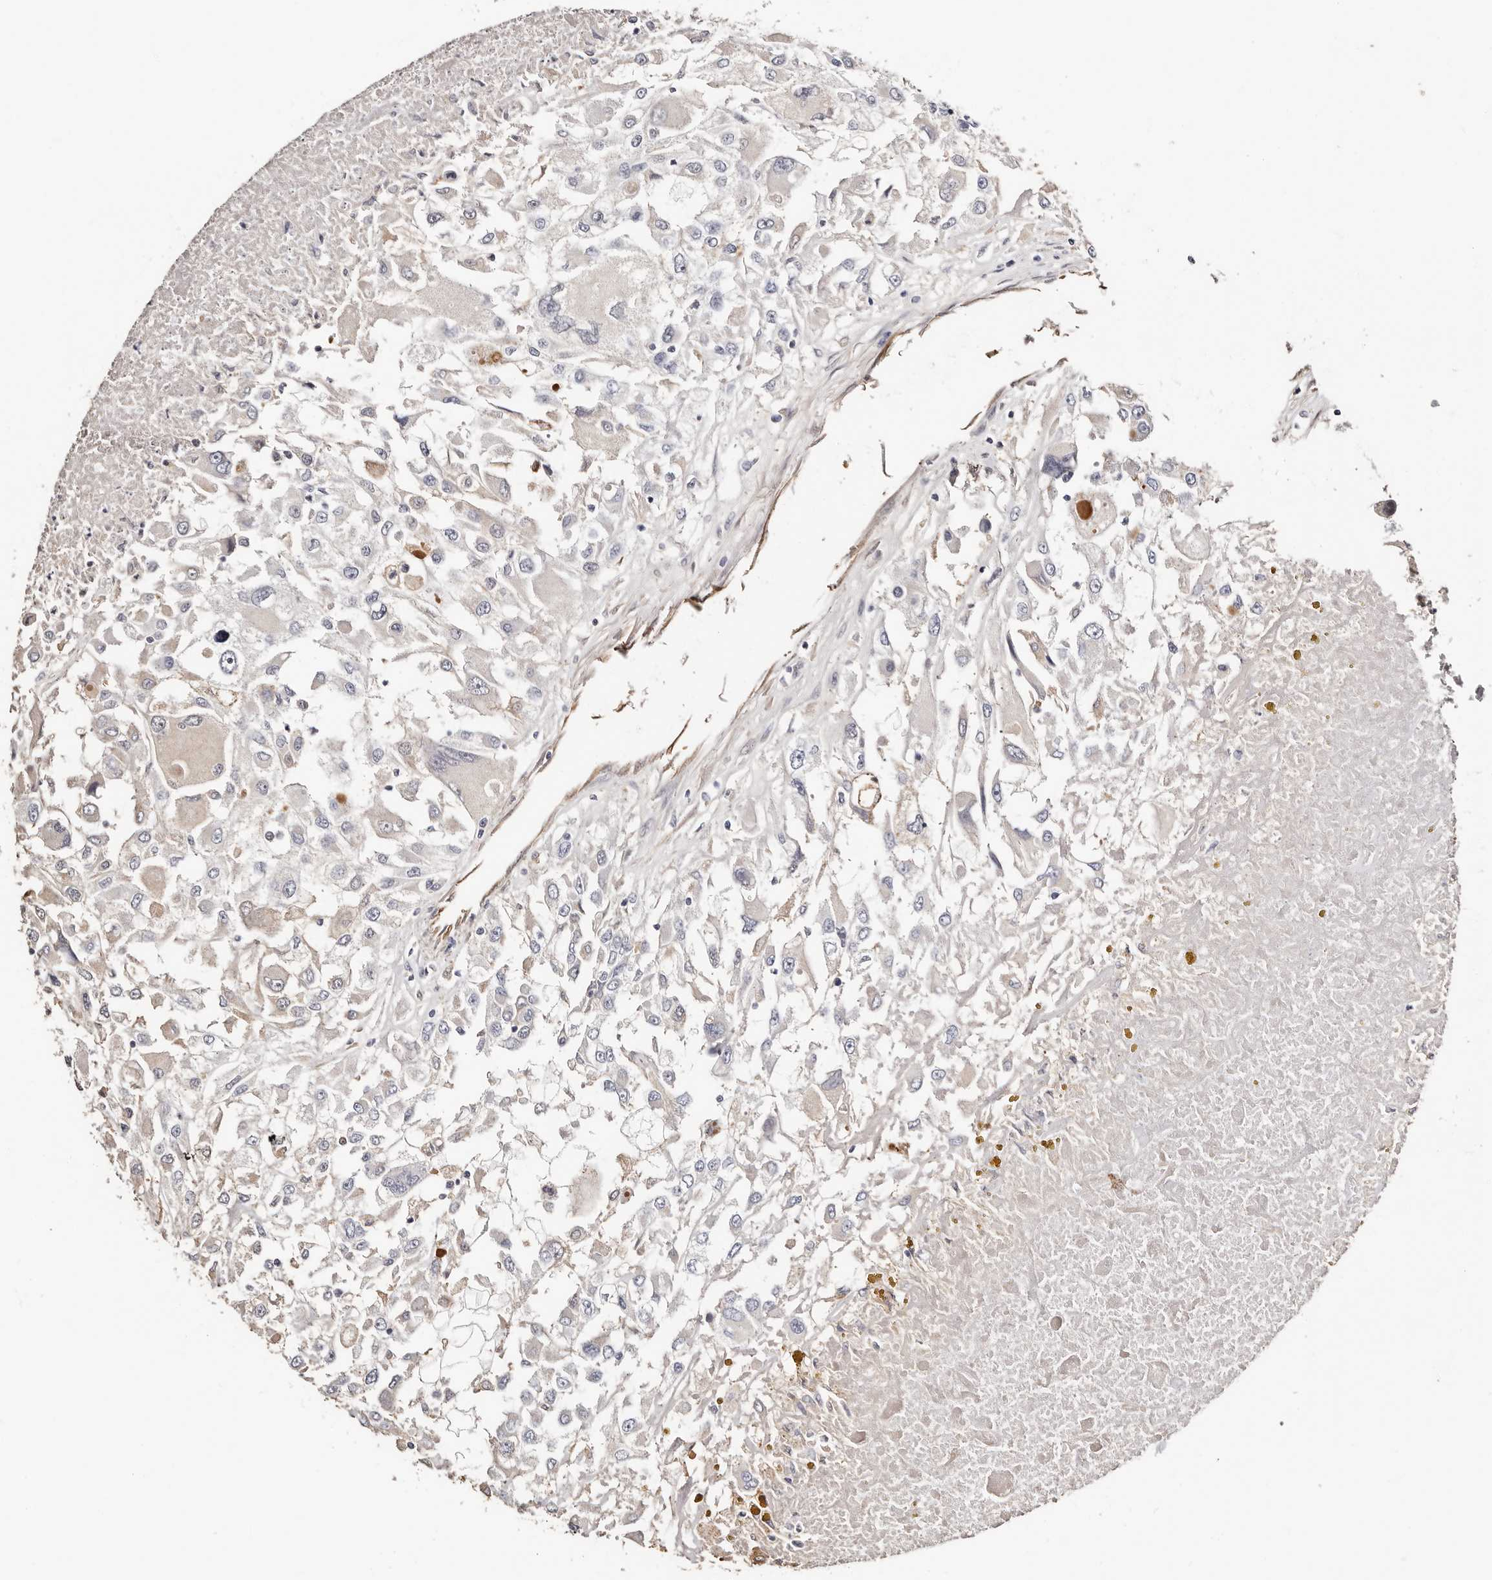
{"staining": {"intensity": "negative", "quantity": "none", "location": "none"}, "tissue": "renal cancer", "cell_type": "Tumor cells", "image_type": "cancer", "snomed": [{"axis": "morphology", "description": "Adenocarcinoma, NOS"}, {"axis": "topography", "description": "Kidney"}], "caption": "Photomicrograph shows no significant protein staining in tumor cells of adenocarcinoma (renal). (DAB IHC visualized using brightfield microscopy, high magnification).", "gene": "TGM2", "patient": {"sex": "female", "age": 52}}